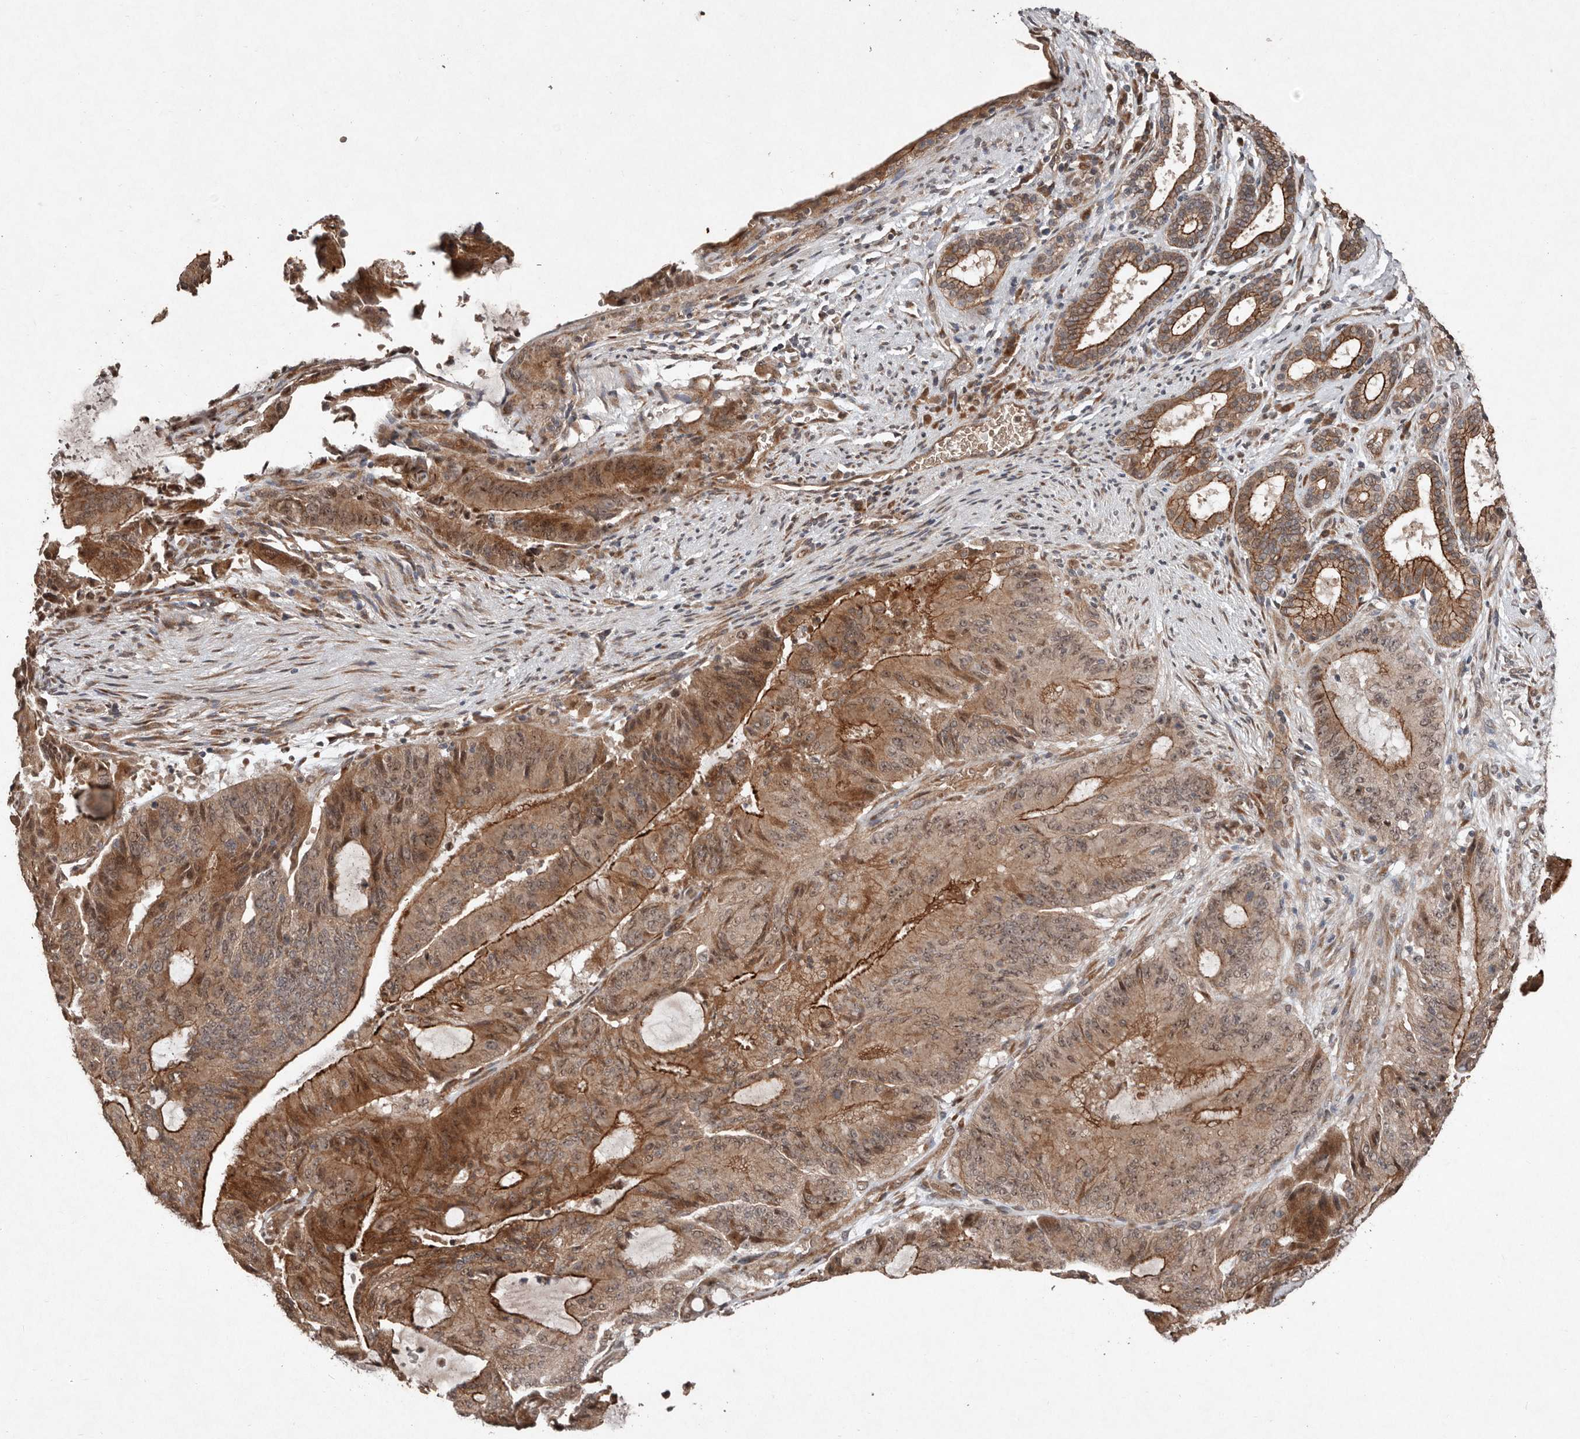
{"staining": {"intensity": "strong", "quantity": ">75%", "location": "cytoplasmic/membranous"}, "tissue": "liver cancer", "cell_type": "Tumor cells", "image_type": "cancer", "snomed": [{"axis": "morphology", "description": "Normal tissue, NOS"}, {"axis": "morphology", "description": "Cholangiocarcinoma"}, {"axis": "topography", "description": "Liver"}, {"axis": "topography", "description": "Peripheral nerve tissue"}], "caption": "Immunohistochemical staining of liver cancer reveals strong cytoplasmic/membranous protein expression in approximately >75% of tumor cells. (Stains: DAB in brown, nuclei in blue, Microscopy: brightfield microscopy at high magnification).", "gene": "DIP2C", "patient": {"sex": "female", "age": 73}}